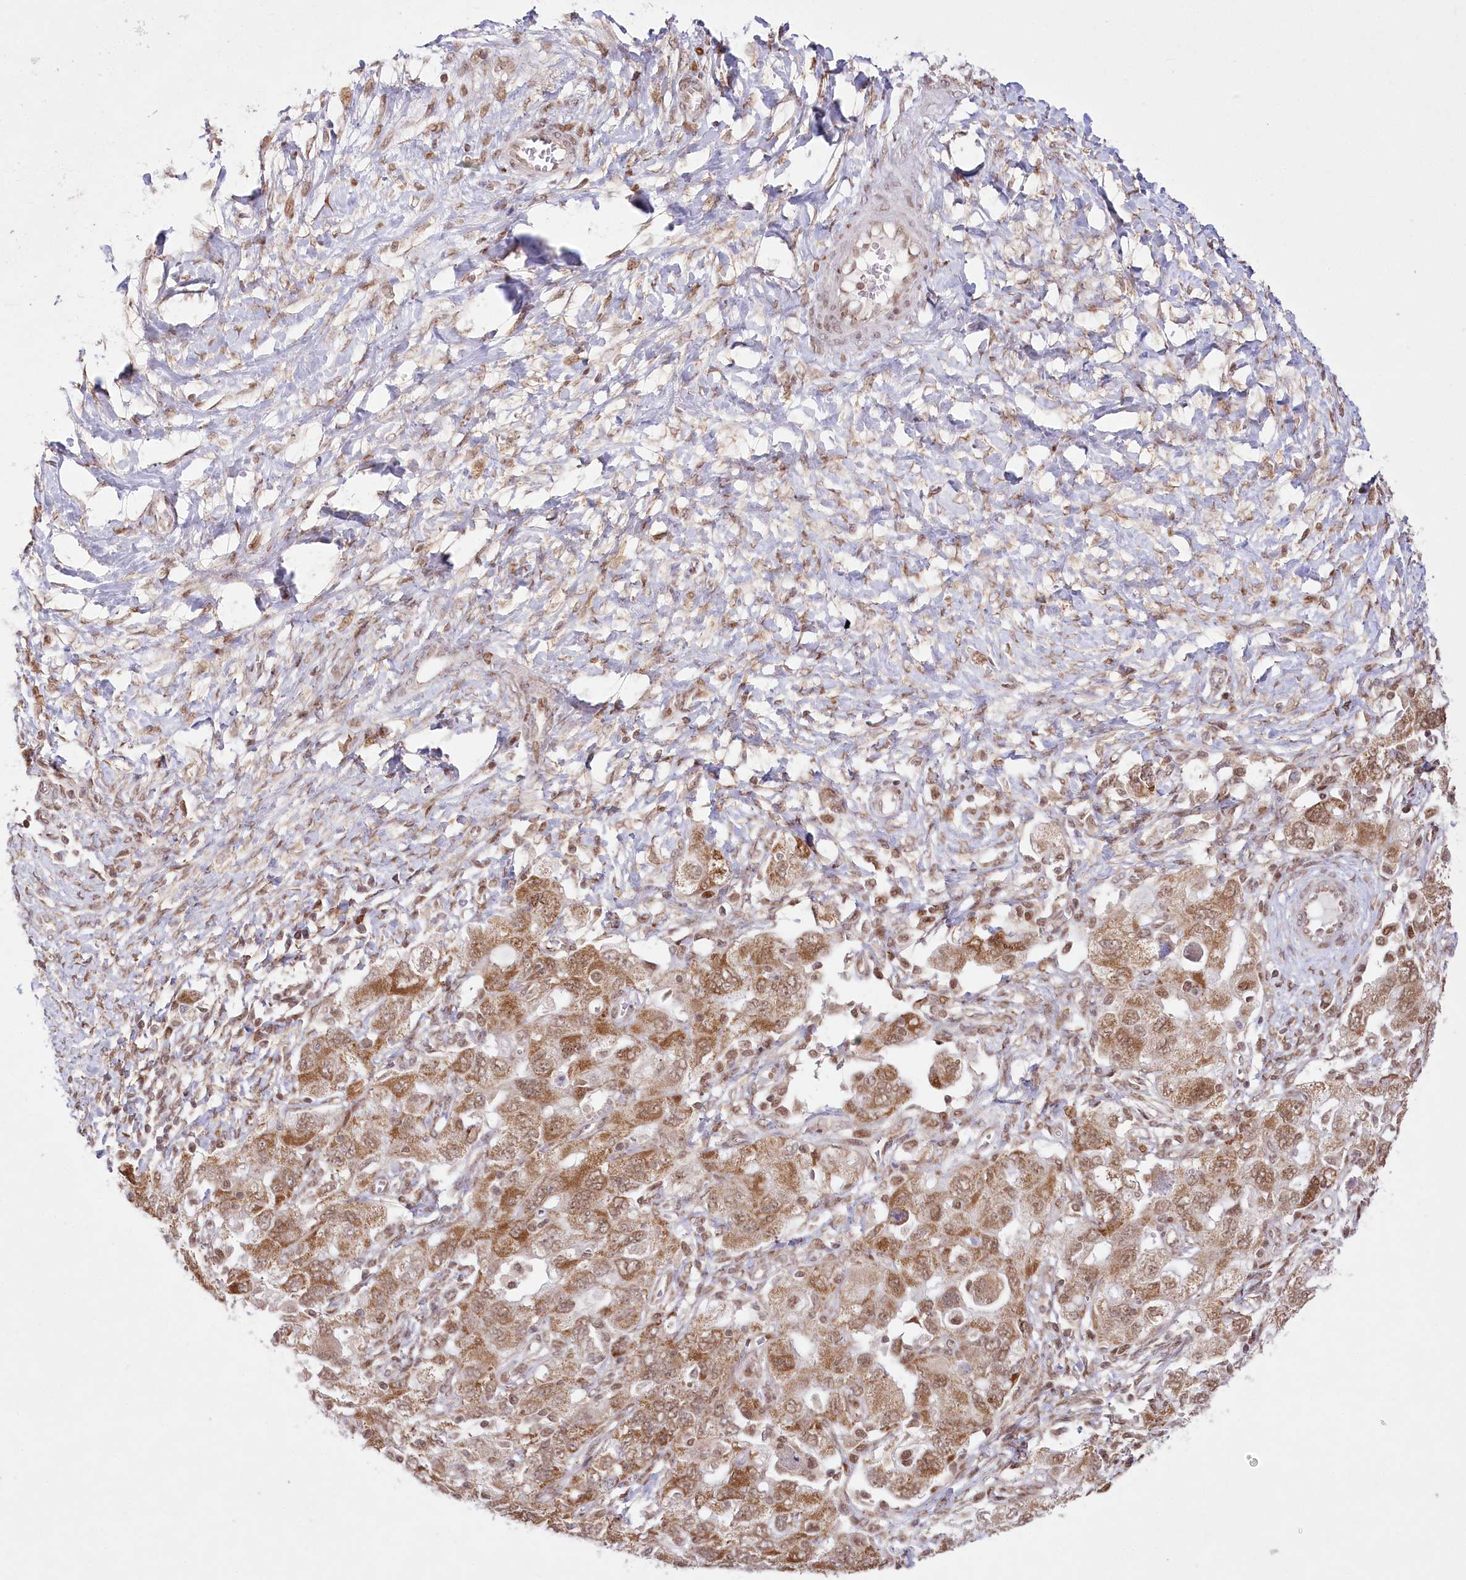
{"staining": {"intensity": "moderate", "quantity": ">75%", "location": "cytoplasmic/membranous,nuclear"}, "tissue": "ovarian cancer", "cell_type": "Tumor cells", "image_type": "cancer", "snomed": [{"axis": "morphology", "description": "Carcinoma, NOS"}, {"axis": "morphology", "description": "Cystadenocarcinoma, serous, NOS"}, {"axis": "topography", "description": "Ovary"}], "caption": "Immunohistochemistry (IHC) image of neoplastic tissue: ovarian carcinoma stained using immunohistochemistry reveals medium levels of moderate protein expression localized specifically in the cytoplasmic/membranous and nuclear of tumor cells, appearing as a cytoplasmic/membranous and nuclear brown color.", "gene": "PYURF", "patient": {"sex": "female", "age": 69}}